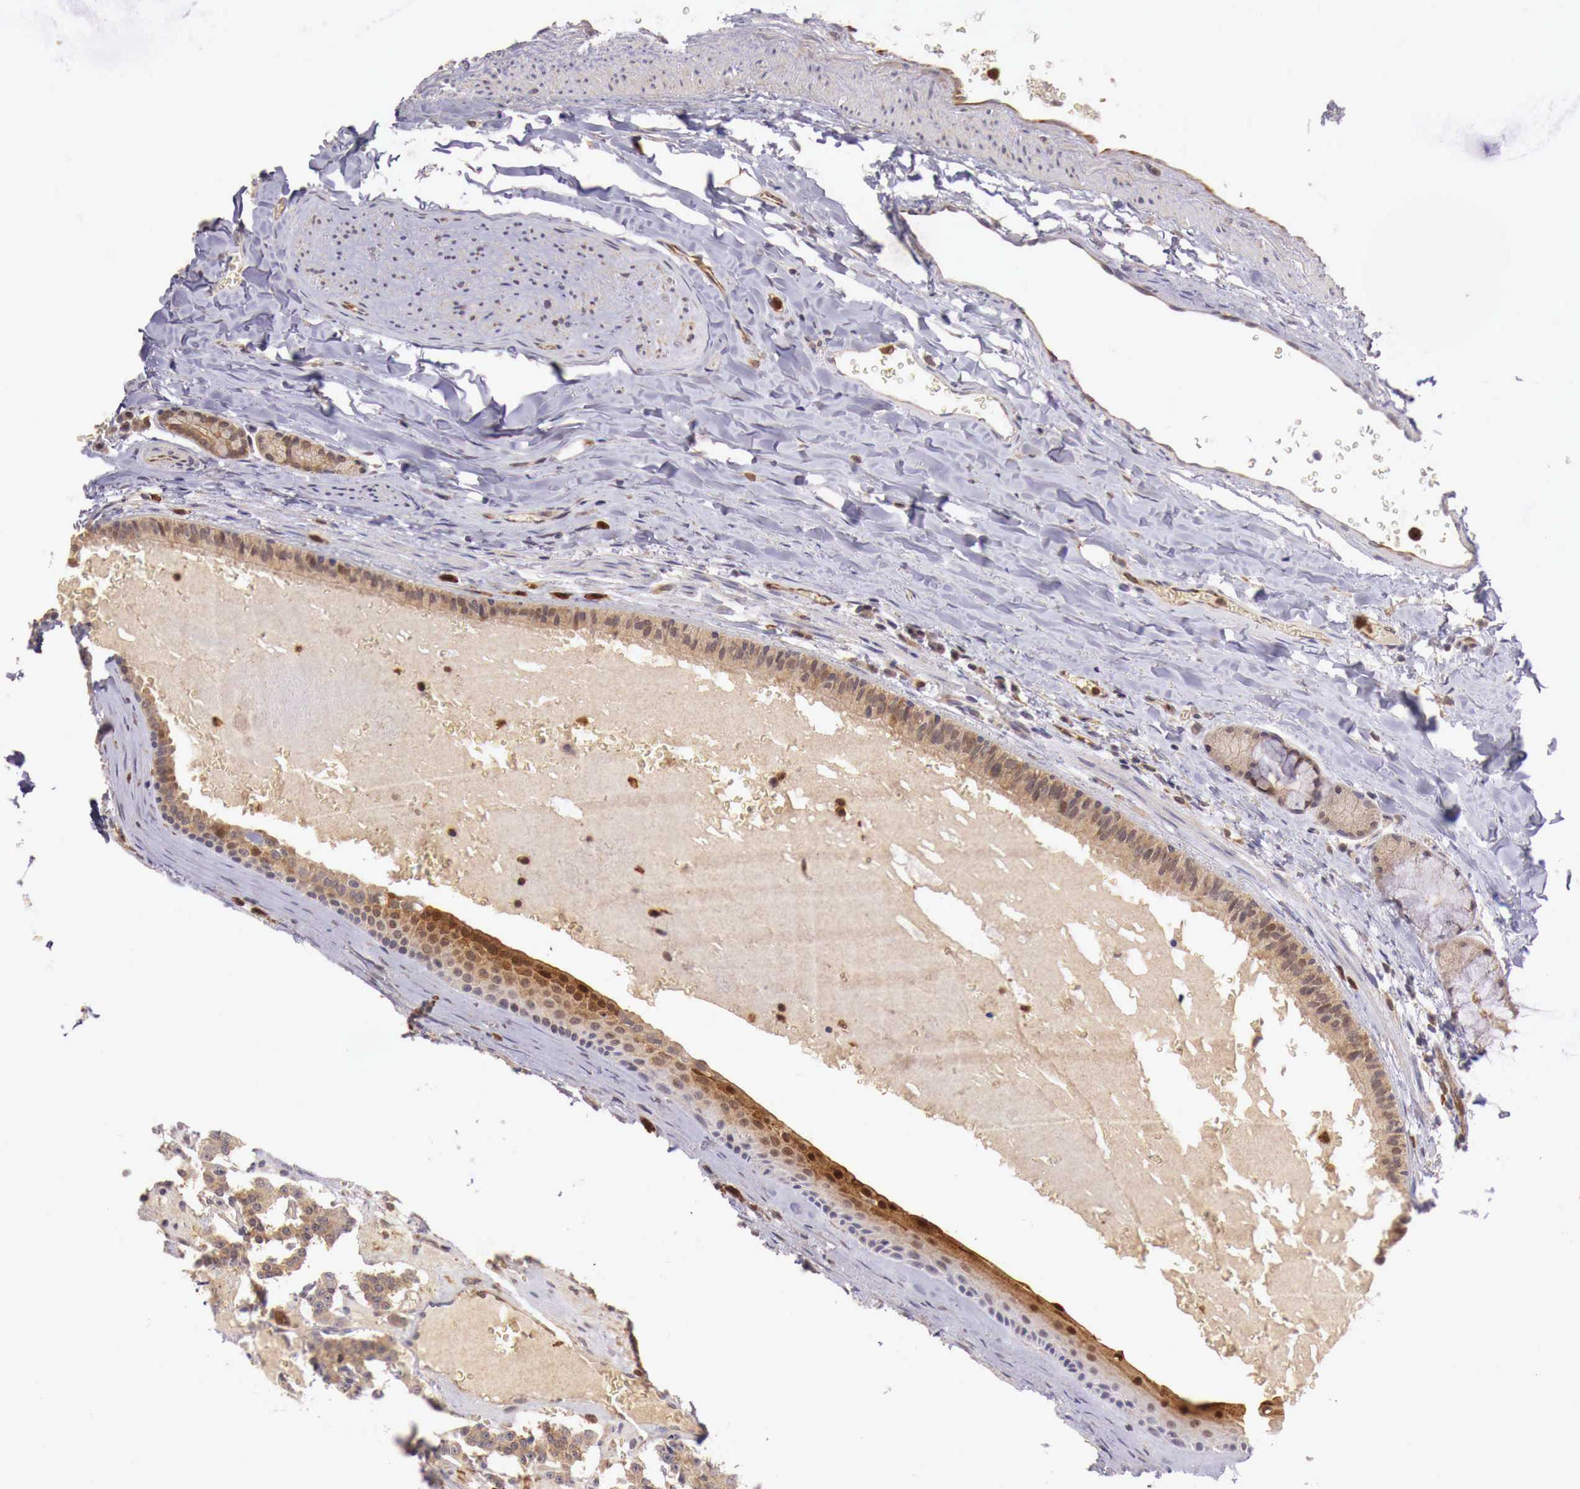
{"staining": {"intensity": "moderate", "quantity": ">75%", "location": "cytoplasmic/membranous"}, "tissue": "carcinoid", "cell_type": "Tumor cells", "image_type": "cancer", "snomed": [{"axis": "morphology", "description": "Carcinoid, malignant, NOS"}, {"axis": "topography", "description": "Bronchus"}], "caption": "This image shows carcinoid stained with immunohistochemistry (IHC) to label a protein in brown. The cytoplasmic/membranous of tumor cells show moderate positivity for the protein. Nuclei are counter-stained blue.", "gene": "GAB2", "patient": {"sex": "male", "age": 55}}